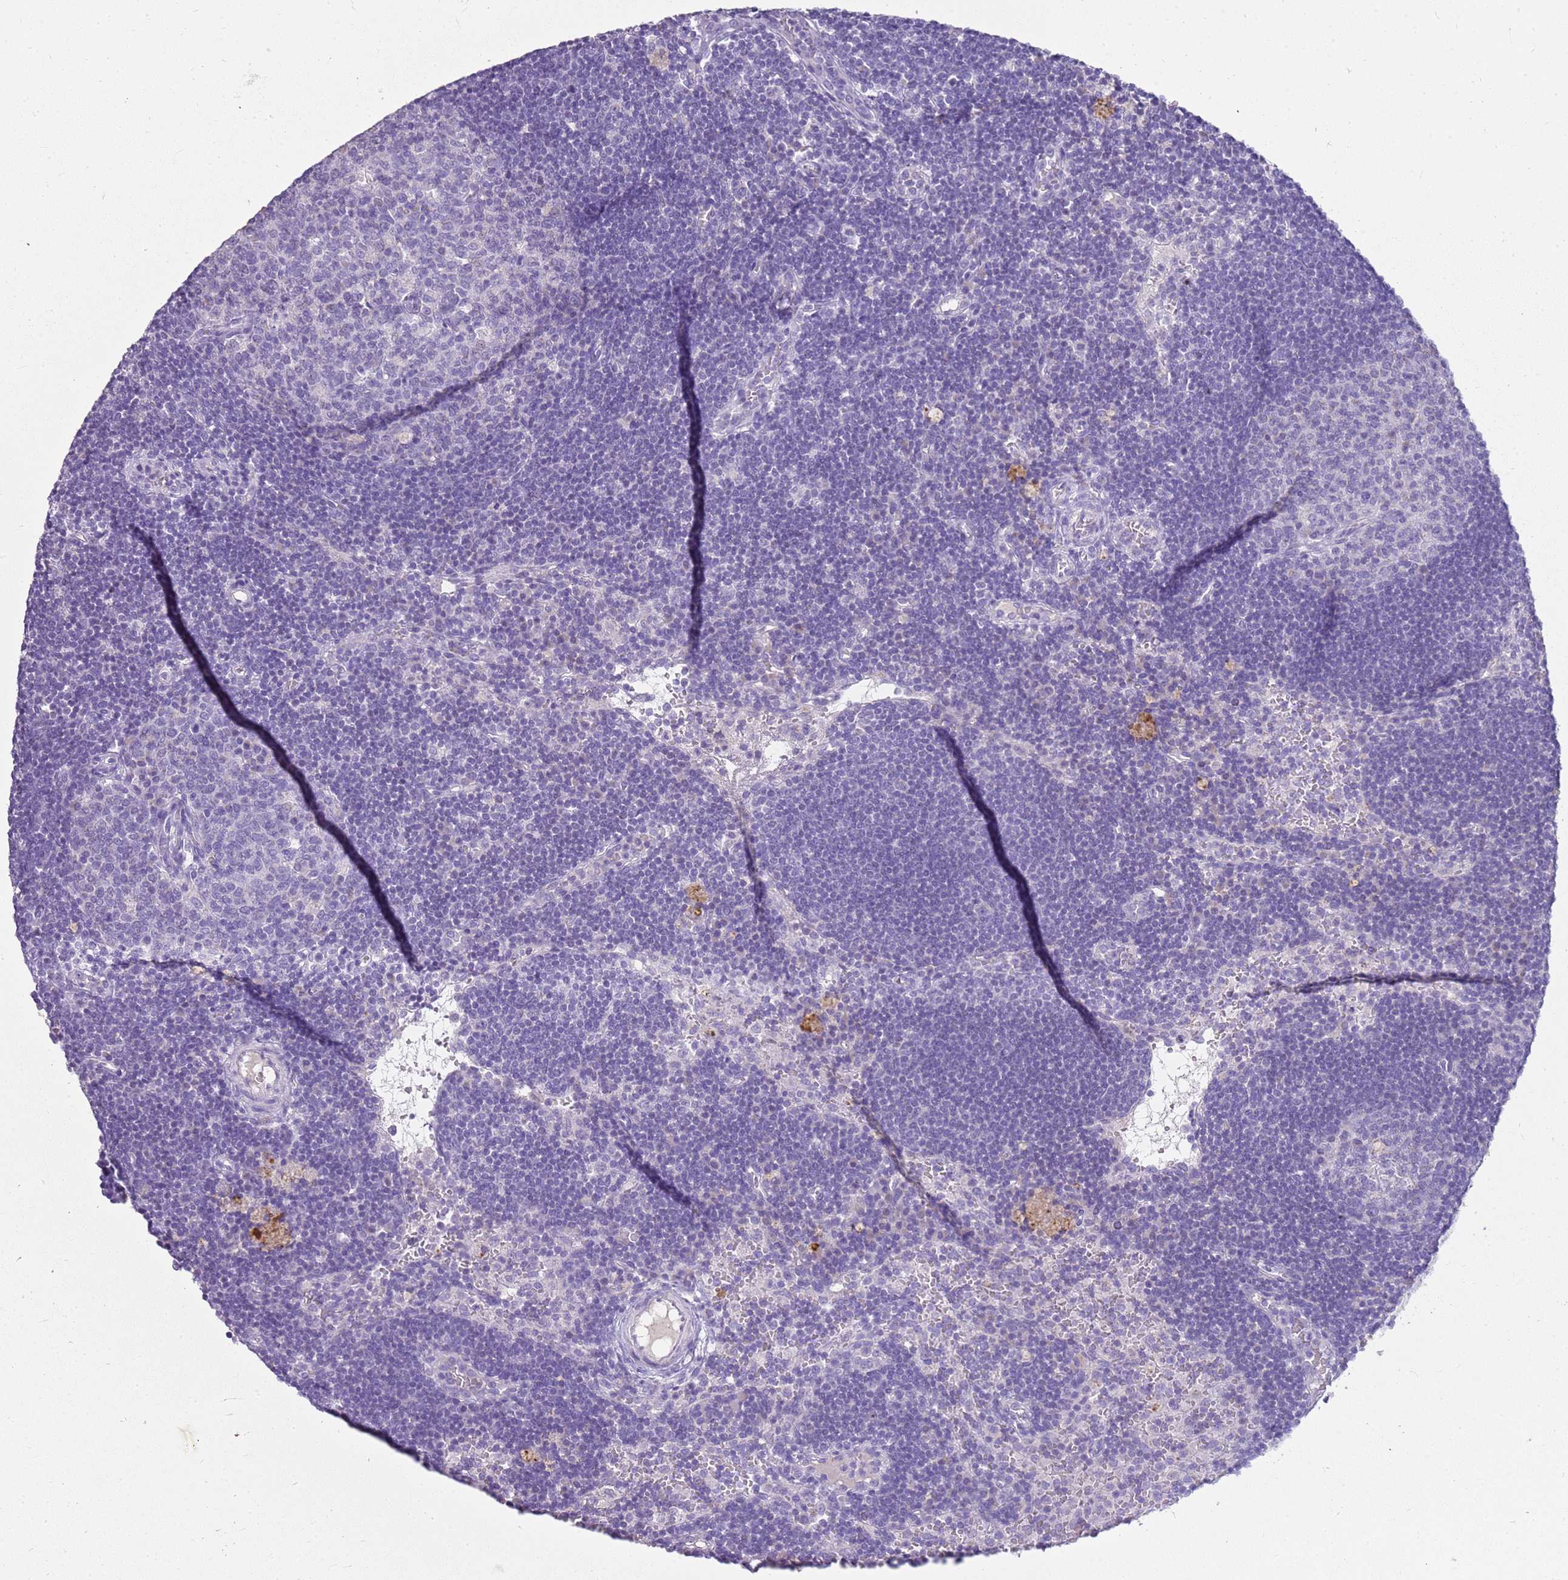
{"staining": {"intensity": "negative", "quantity": "none", "location": "none"}, "tissue": "lymph node", "cell_type": "Germinal center cells", "image_type": "normal", "snomed": [{"axis": "morphology", "description": "Normal tissue, NOS"}, {"axis": "topography", "description": "Lymph node"}], "caption": "Germinal center cells show no significant positivity in unremarkable lymph node. (DAB immunohistochemistry, high magnification).", "gene": "FABP2", "patient": {"sex": "male", "age": 62}}